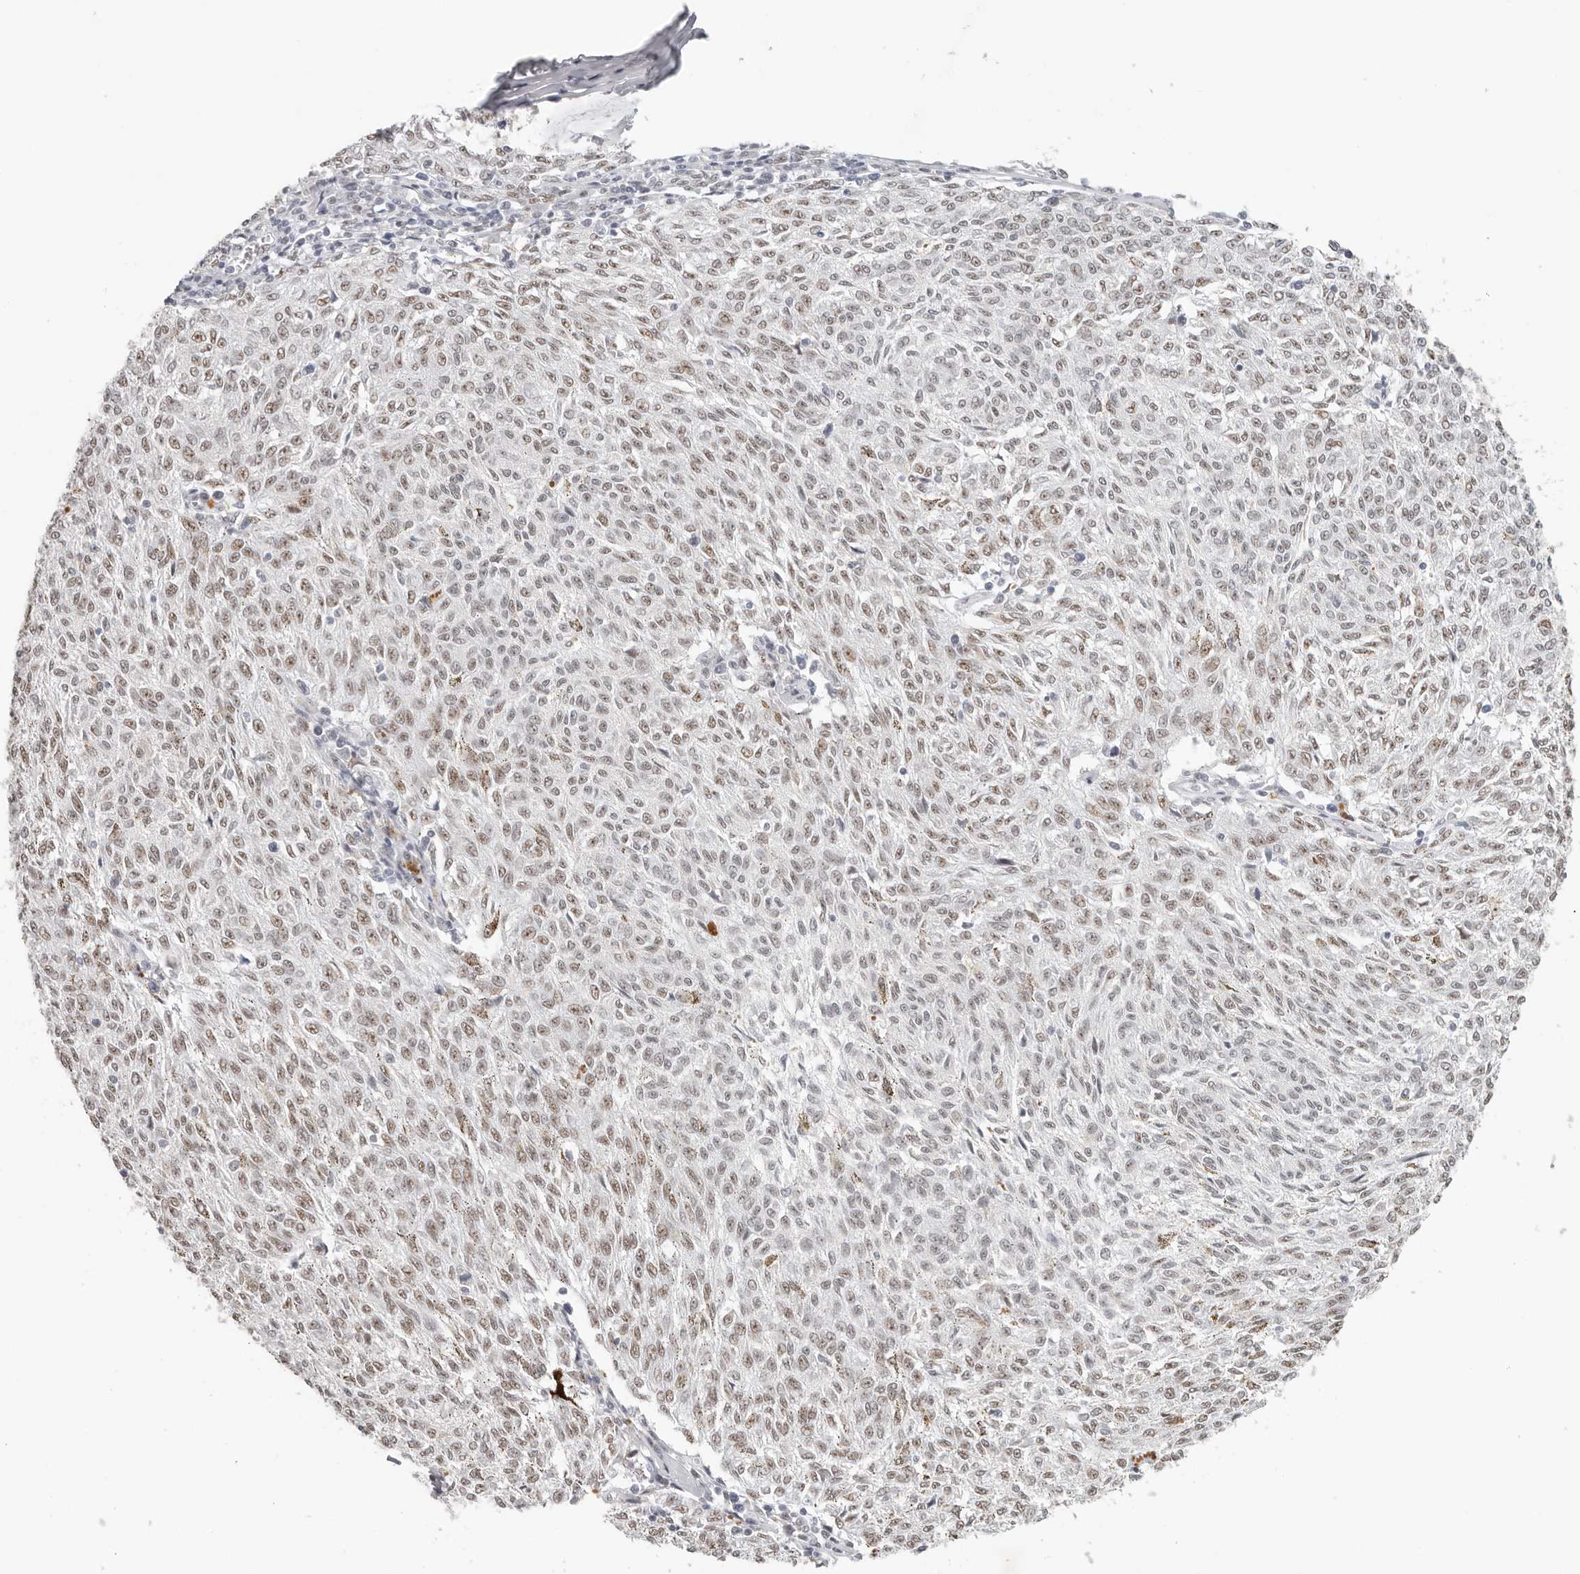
{"staining": {"intensity": "weak", "quantity": "25%-75%", "location": "nuclear"}, "tissue": "melanoma", "cell_type": "Tumor cells", "image_type": "cancer", "snomed": [{"axis": "morphology", "description": "Malignant melanoma, NOS"}, {"axis": "topography", "description": "Skin"}], "caption": "This micrograph reveals malignant melanoma stained with IHC to label a protein in brown. The nuclear of tumor cells show weak positivity for the protein. Nuclei are counter-stained blue.", "gene": "LARP7", "patient": {"sex": "female", "age": 72}}